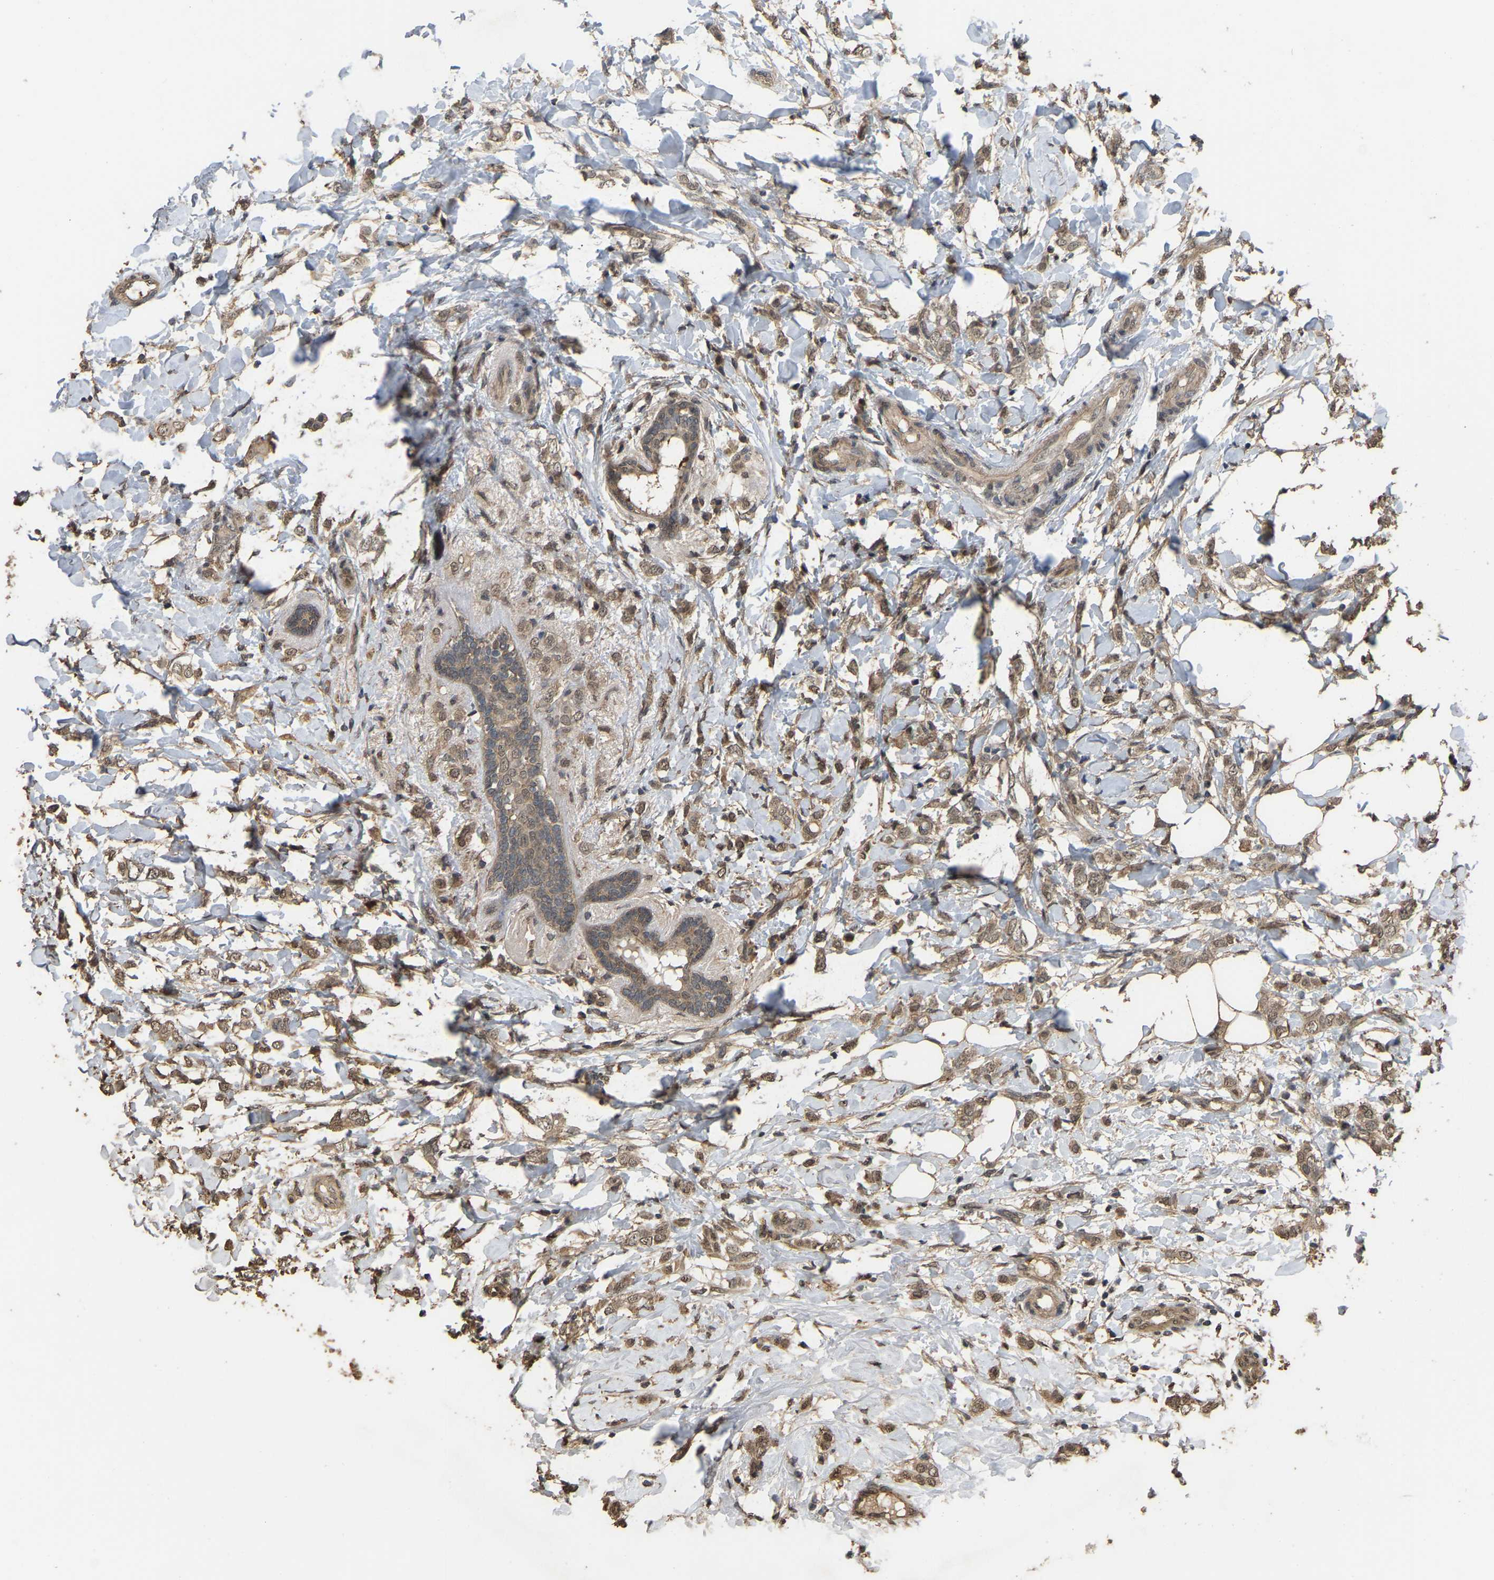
{"staining": {"intensity": "moderate", "quantity": ">75%", "location": "cytoplasmic/membranous"}, "tissue": "breast cancer", "cell_type": "Tumor cells", "image_type": "cancer", "snomed": [{"axis": "morphology", "description": "Normal tissue, NOS"}, {"axis": "morphology", "description": "Lobular carcinoma"}, {"axis": "topography", "description": "Breast"}], "caption": "Breast cancer (lobular carcinoma) tissue reveals moderate cytoplasmic/membranous staining in about >75% of tumor cells, visualized by immunohistochemistry.", "gene": "ARHGAP23", "patient": {"sex": "female", "age": 47}}